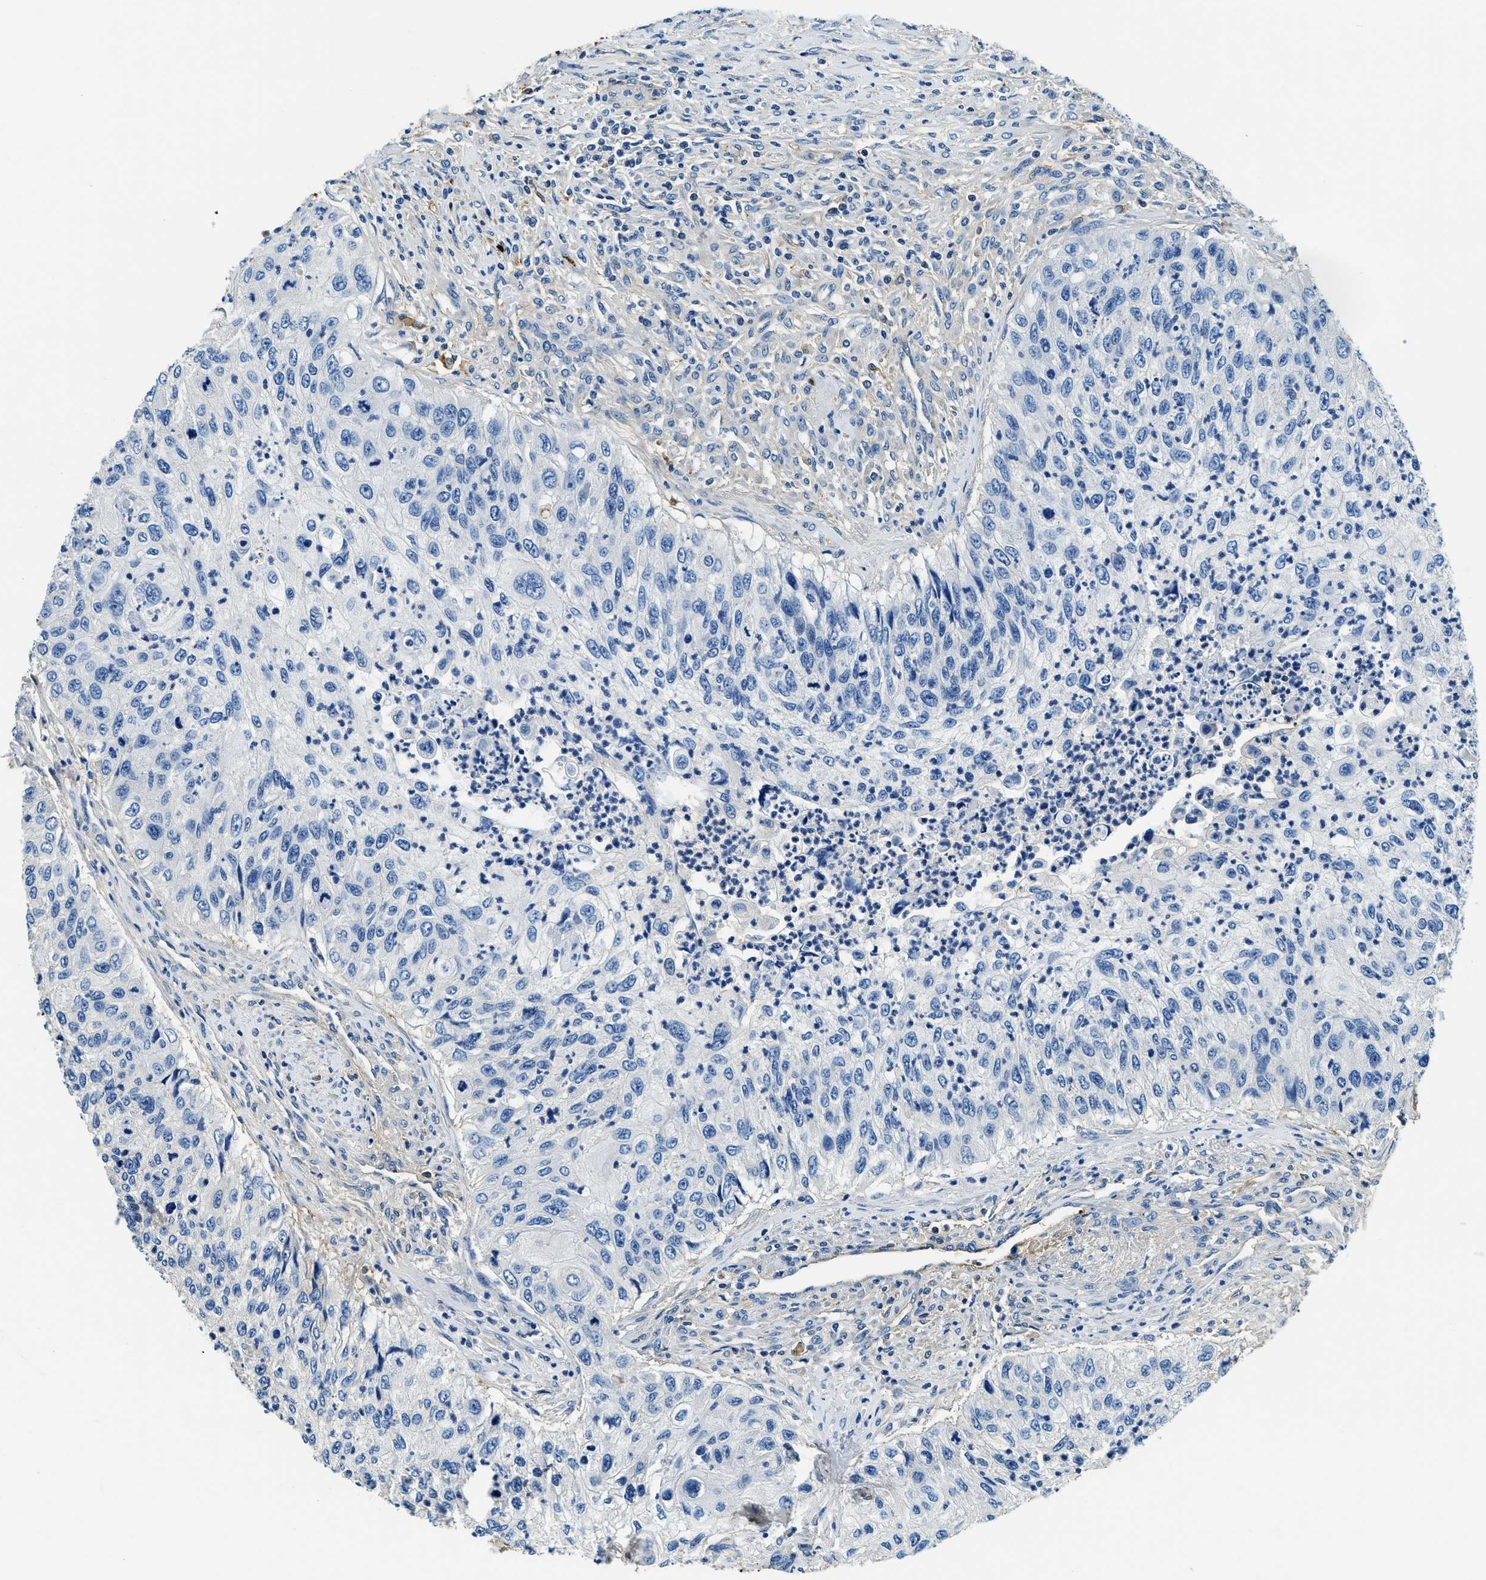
{"staining": {"intensity": "negative", "quantity": "none", "location": "none"}, "tissue": "urothelial cancer", "cell_type": "Tumor cells", "image_type": "cancer", "snomed": [{"axis": "morphology", "description": "Urothelial carcinoma, High grade"}, {"axis": "topography", "description": "Urinary bladder"}], "caption": "IHC micrograph of neoplastic tissue: urothelial cancer stained with DAB shows no significant protein positivity in tumor cells.", "gene": "TMEM186", "patient": {"sex": "female", "age": 60}}